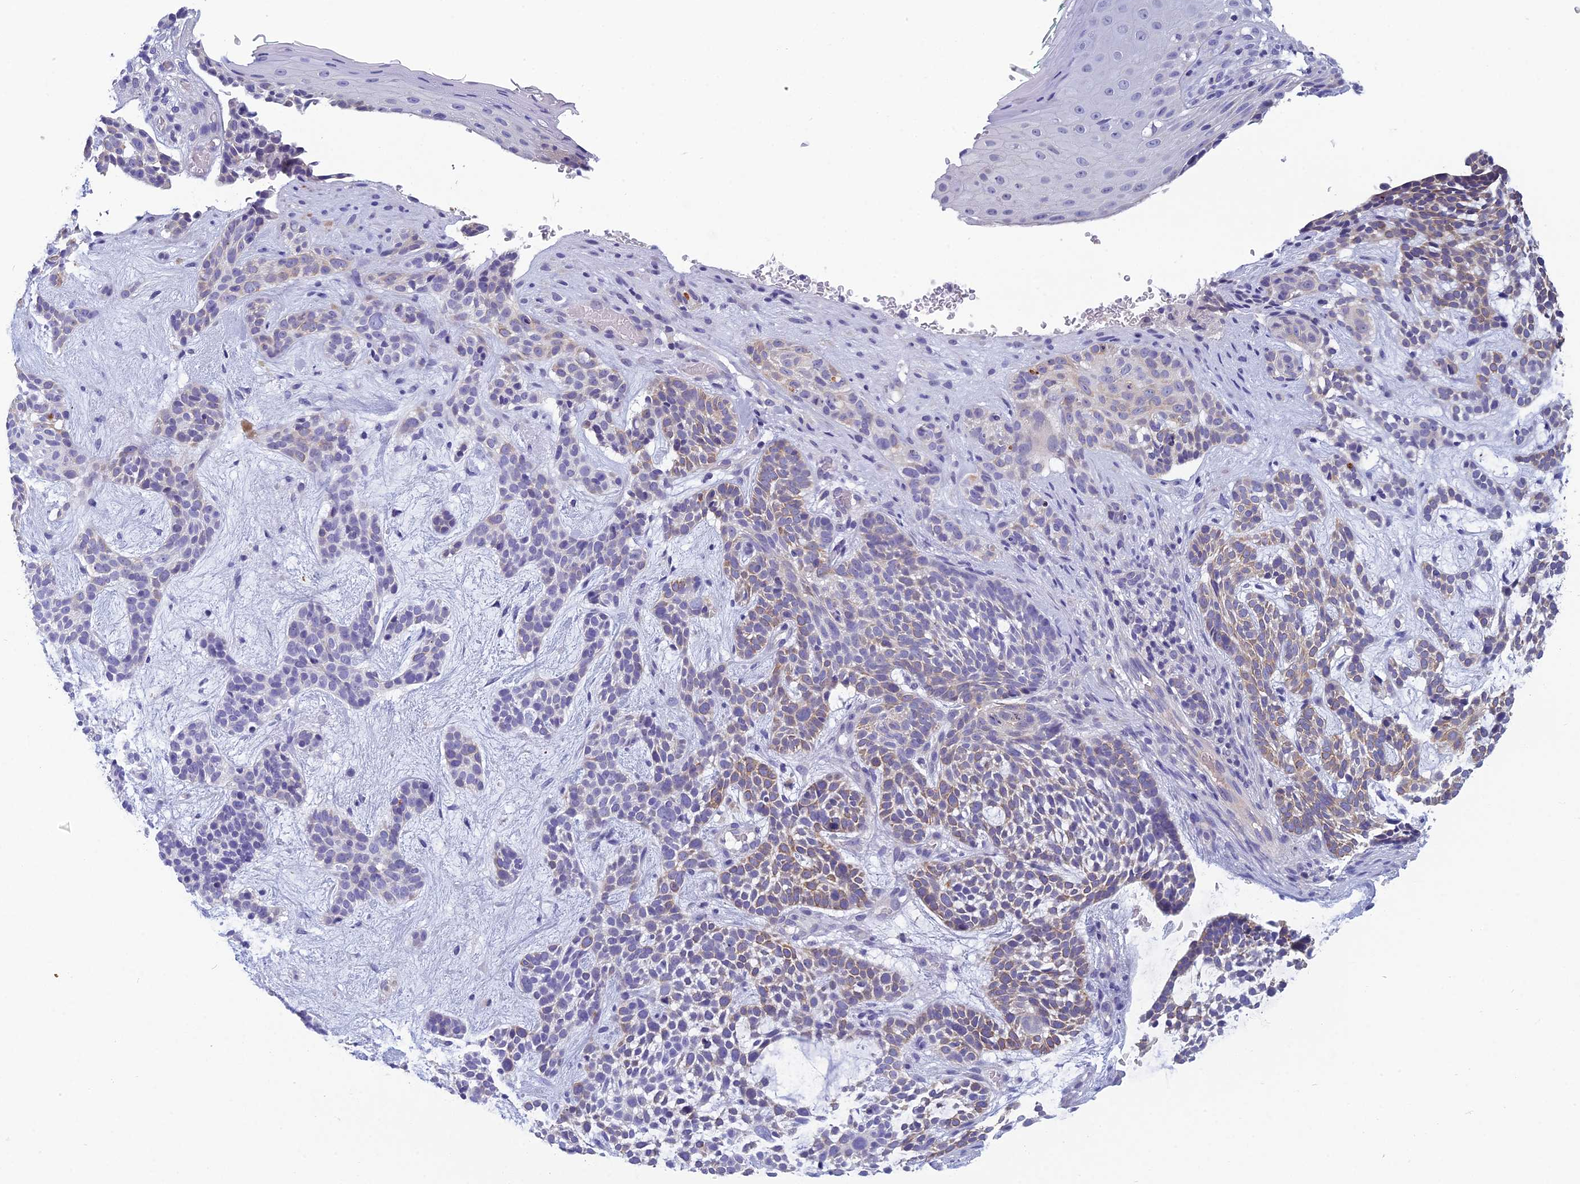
{"staining": {"intensity": "weak", "quantity": "25%-75%", "location": "cytoplasmic/membranous"}, "tissue": "skin cancer", "cell_type": "Tumor cells", "image_type": "cancer", "snomed": [{"axis": "morphology", "description": "Basal cell carcinoma"}, {"axis": "topography", "description": "Skin"}], "caption": "Immunohistochemistry (IHC) of skin cancer (basal cell carcinoma) exhibits low levels of weak cytoplasmic/membranous staining in about 25%-75% of tumor cells.", "gene": "RBM41", "patient": {"sex": "male", "age": 71}}